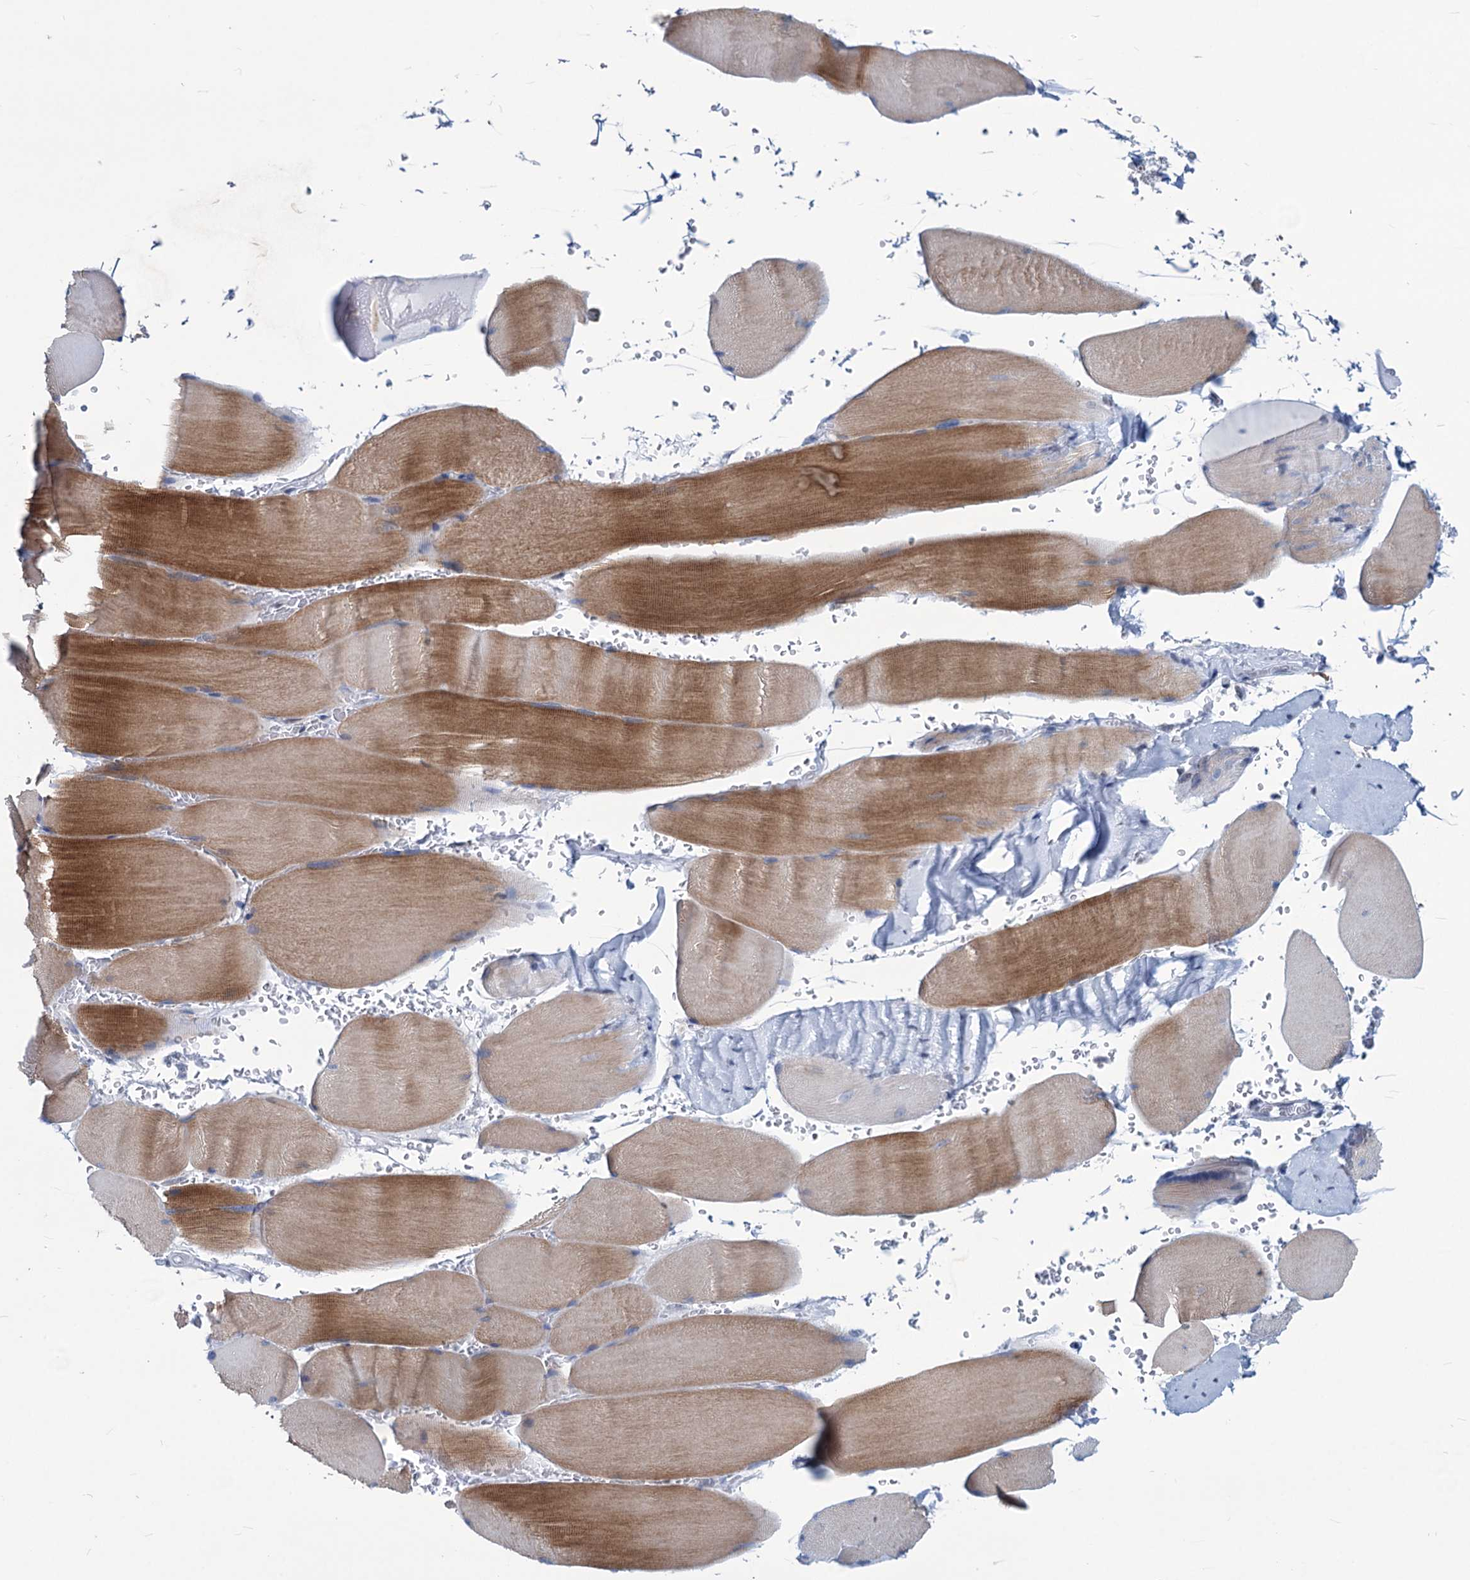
{"staining": {"intensity": "strong", "quantity": "25%-75%", "location": "cytoplasmic/membranous"}, "tissue": "skeletal muscle", "cell_type": "Myocytes", "image_type": "normal", "snomed": [{"axis": "morphology", "description": "Normal tissue, NOS"}, {"axis": "topography", "description": "Skeletal muscle"}, {"axis": "topography", "description": "Head-Neck"}], "caption": "IHC micrograph of normal skeletal muscle: human skeletal muscle stained using IHC reveals high levels of strong protein expression localized specifically in the cytoplasmic/membranous of myocytes, appearing as a cytoplasmic/membranous brown color.", "gene": "NEU3", "patient": {"sex": "male", "age": 66}}